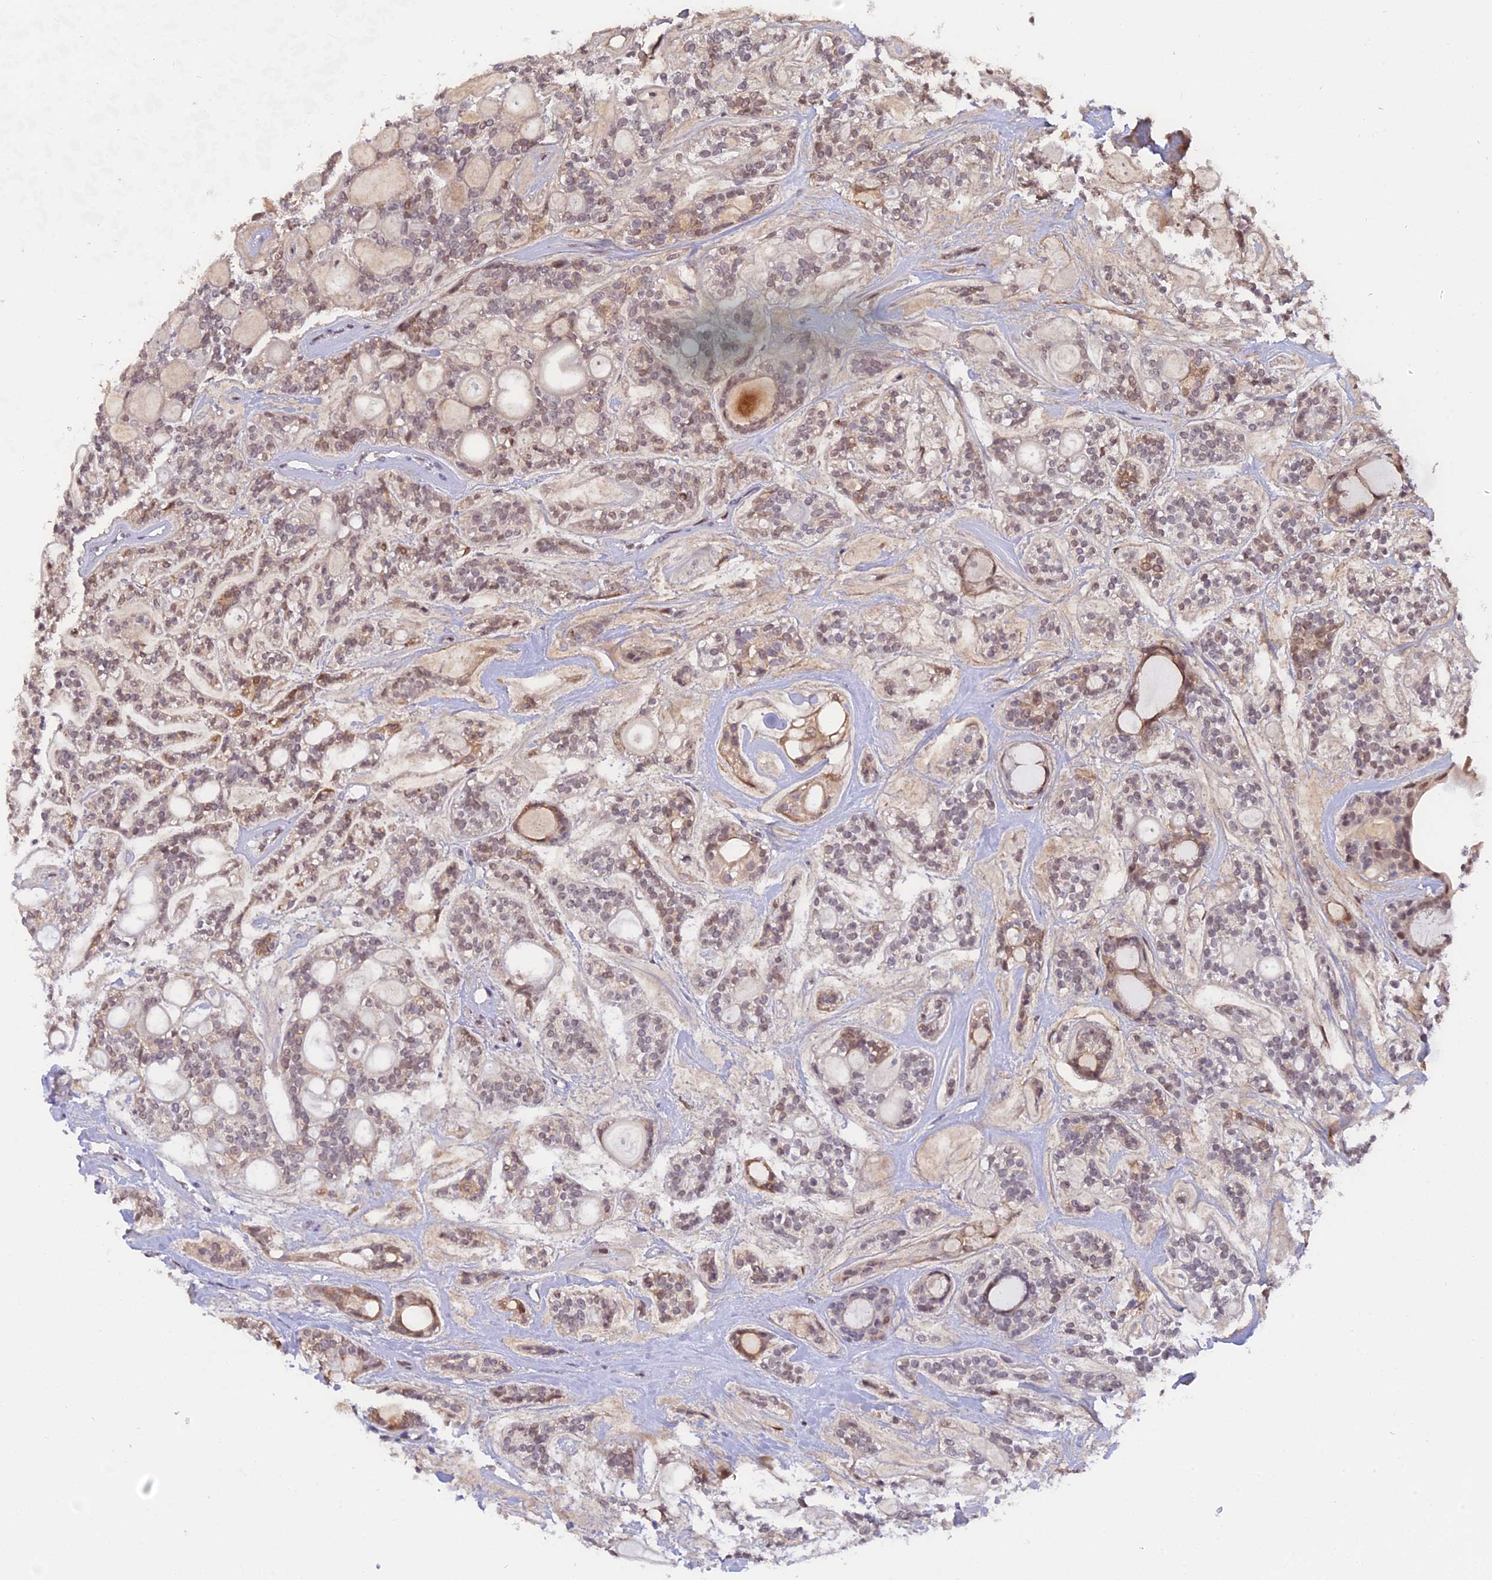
{"staining": {"intensity": "weak", "quantity": "25%-75%", "location": "nuclear"}, "tissue": "head and neck cancer", "cell_type": "Tumor cells", "image_type": "cancer", "snomed": [{"axis": "morphology", "description": "Adenocarcinoma, NOS"}, {"axis": "topography", "description": "Head-Neck"}], "caption": "Protein staining shows weak nuclear staining in about 25%-75% of tumor cells in head and neck cancer (adenocarcinoma).", "gene": "FAM118B", "patient": {"sex": "male", "age": 66}}